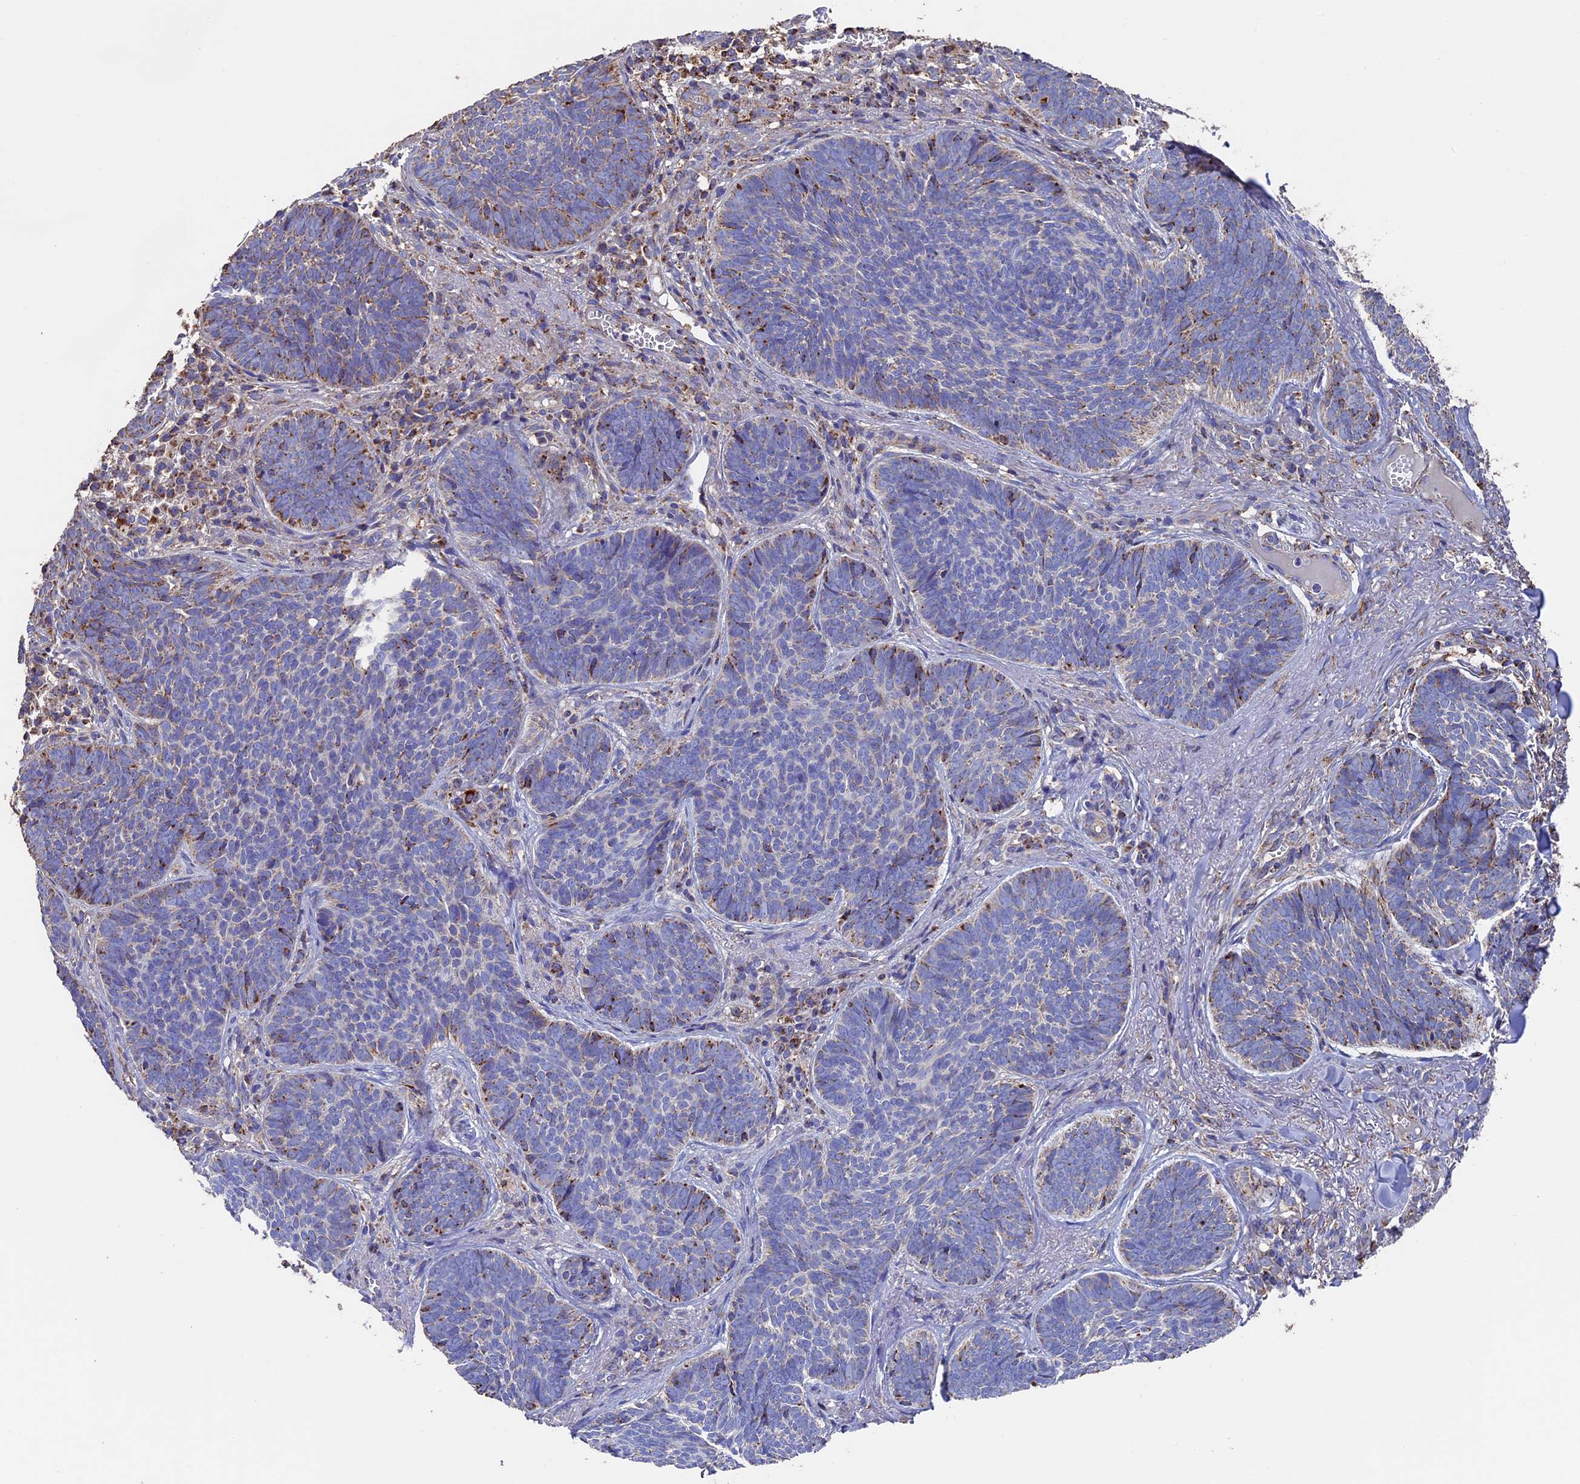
{"staining": {"intensity": "weak", "quantity": "<25%", "location": "cytoplasmic/membranous"}, "tissue": "skin cancer", "cell_type": "Tumor cells", "image_type": "cancer", "snomed": [{"axis": "morphology", "description": "Basal cell carcinoma"}, {"axis": "topography", "description": "Skin"}], "caption": "This is a photomicrograph of IHC staining of skin cancer, which shows no expression in tumor cells.", "gene": "ADAT1", "patient": {"sex": "female", "age": 74}}